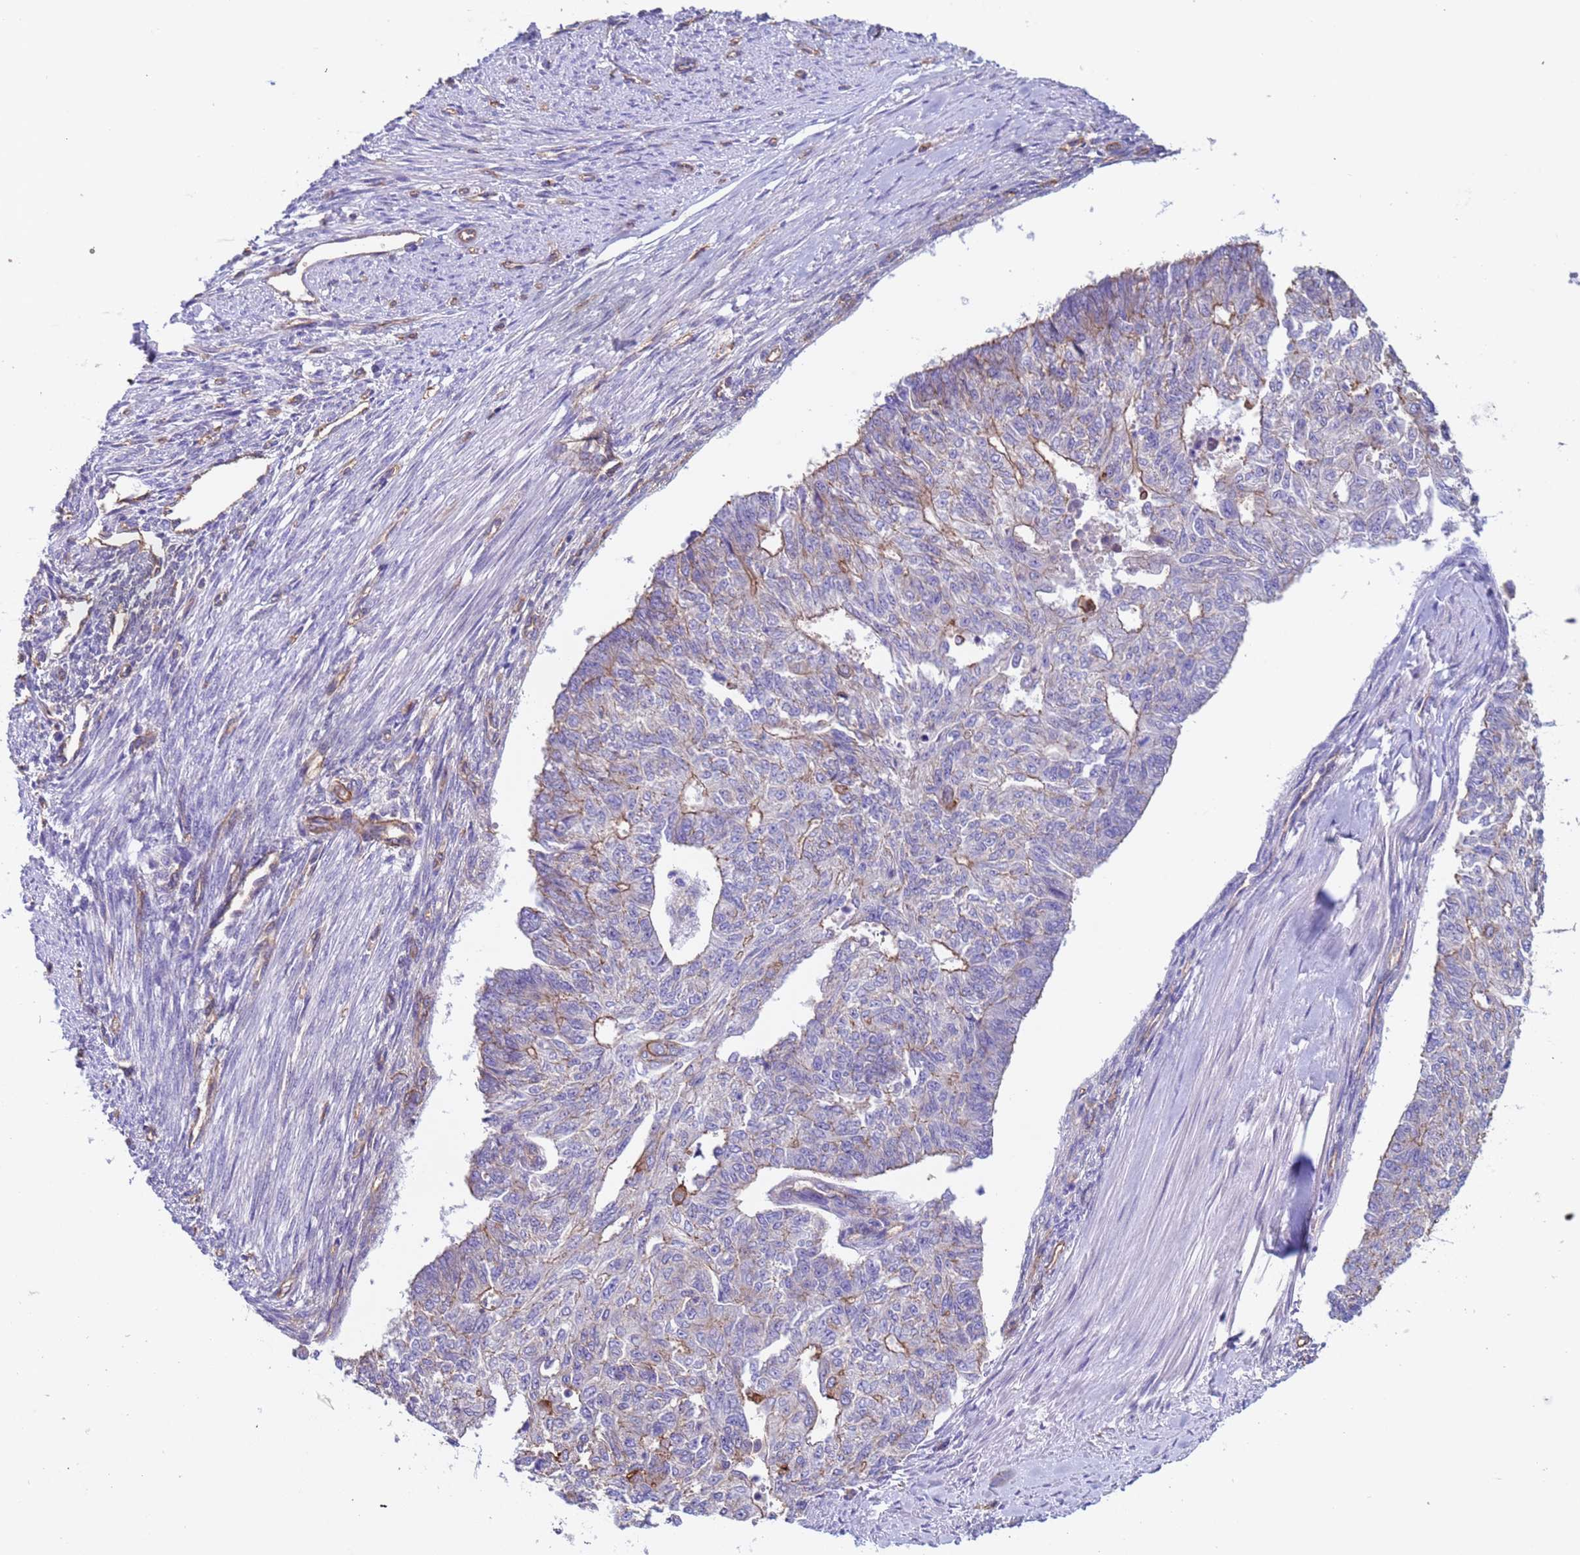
{"staining": {"intensity": "moderate", "quantity": "<25%", "location": "cytoplasmic/membranous"}, "tissue": "endometrial cancer", "cell_type": "Tumor cells", "image_type": "cancer", "snomed": [{"axis": "morphology", "description": "Adenocarcinoma, NOS"}, {"axis": "topography", "description": "Endometrium"}], "caption": "Immunohistochemical staining of adenocarcinoma (endometrial) shows moderate cytoplasmic/membranous protein positivity in approximately <25% of tumor cells.", "gene": "ZNF248", "patient": {"sex": "female", "age": 32}}